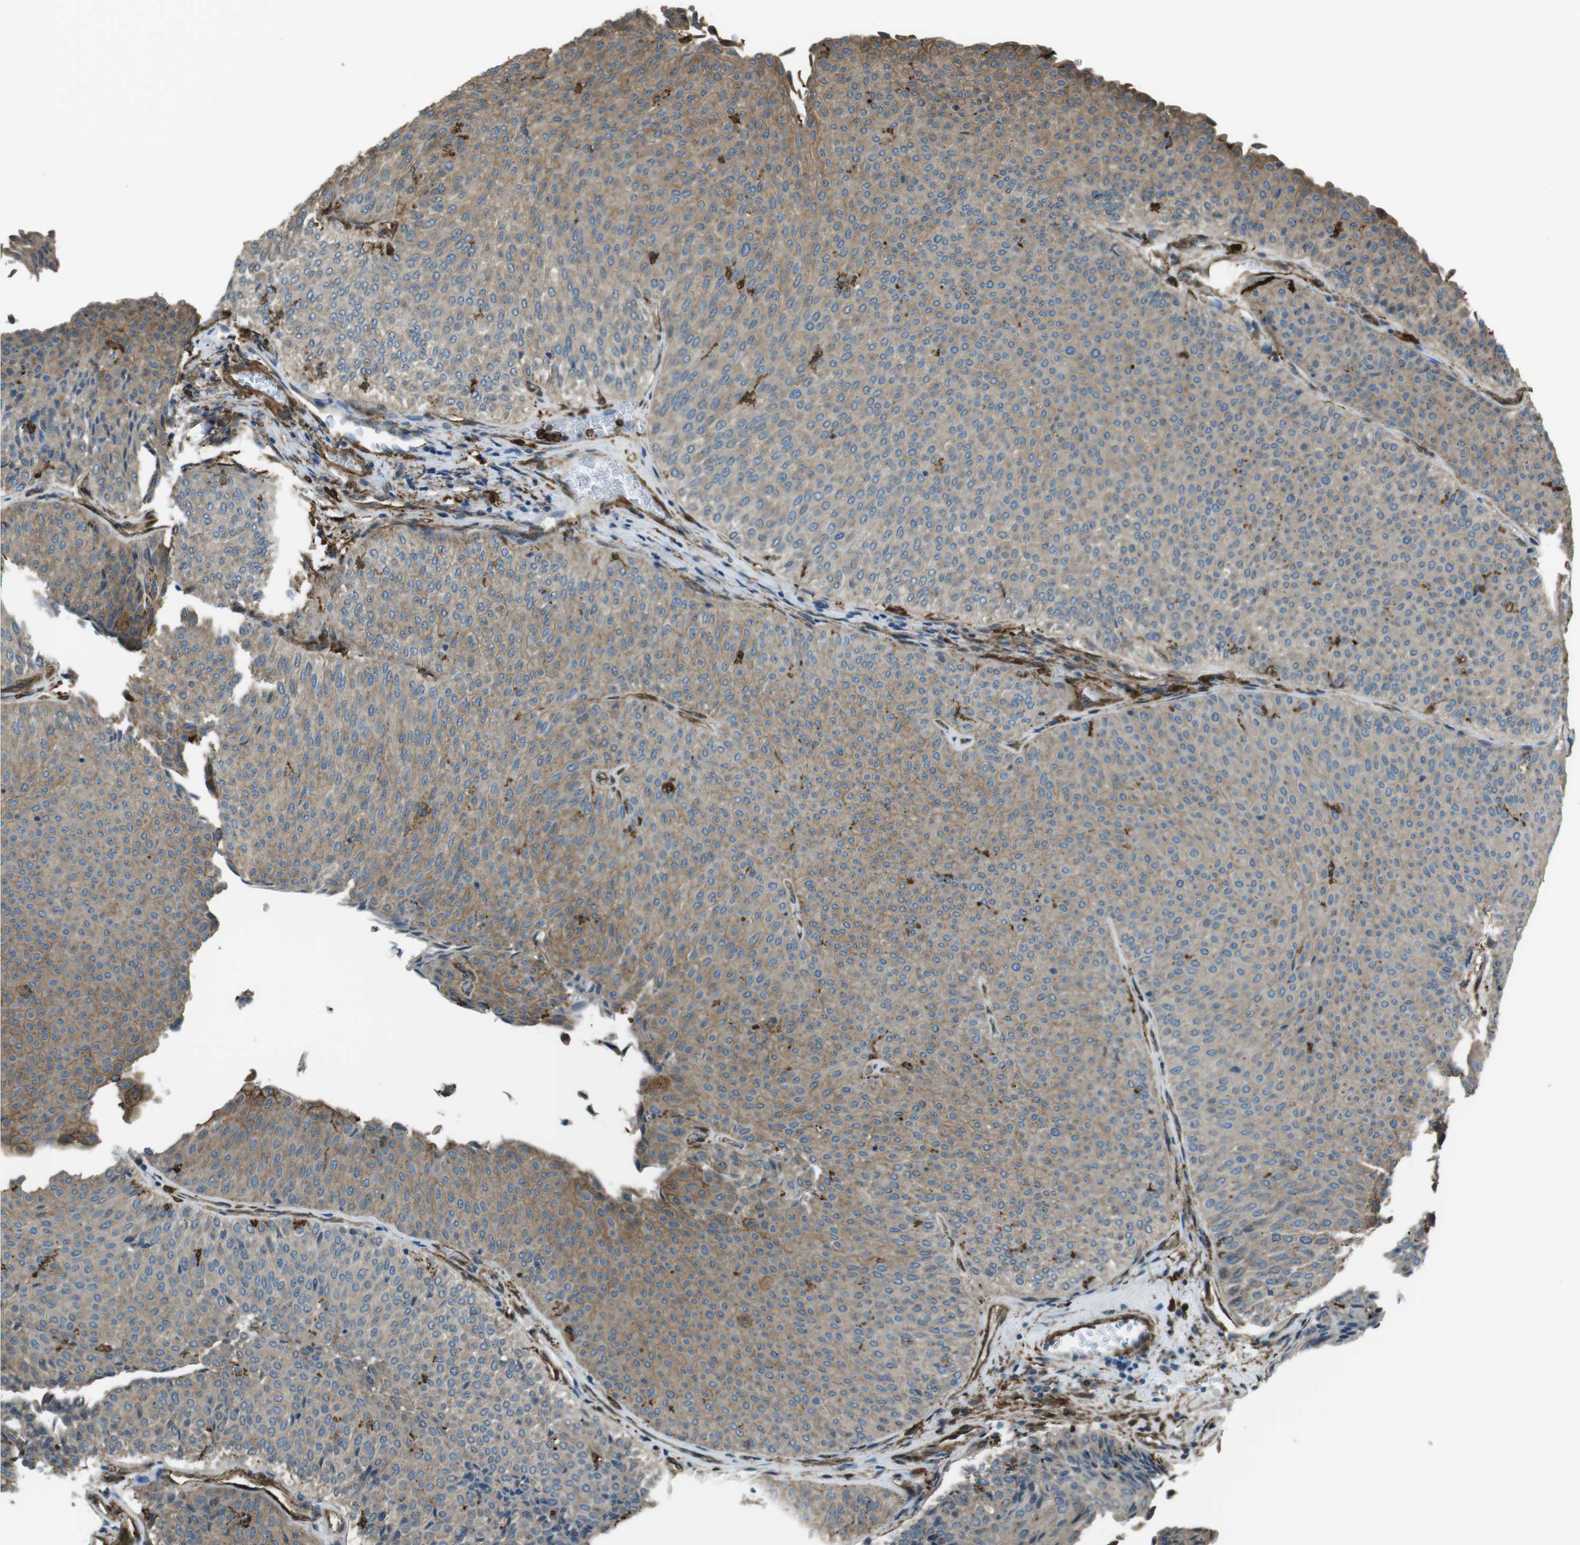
{"staining": {"intensity": "moderate", "quantity": ">75%", "location": "cytoplasmic/membranous"}, "tissue": "urothelial cancer", "cell_type": "Tumor cells", "image_type": "cancer", "snomed": [{"axis": "morphology", "description": "Urothelial carcinoma, Low grade"}, {"axis": "topography", "description": "Urinary bladder"}], "caption": "Protein staining shows moderate cytoplasmic/membranous staining in approximately >75% of tumor cells in urothelial cancer.", "gene": "SFT2D1", "patient": {"sex": "male", "age": 78}}